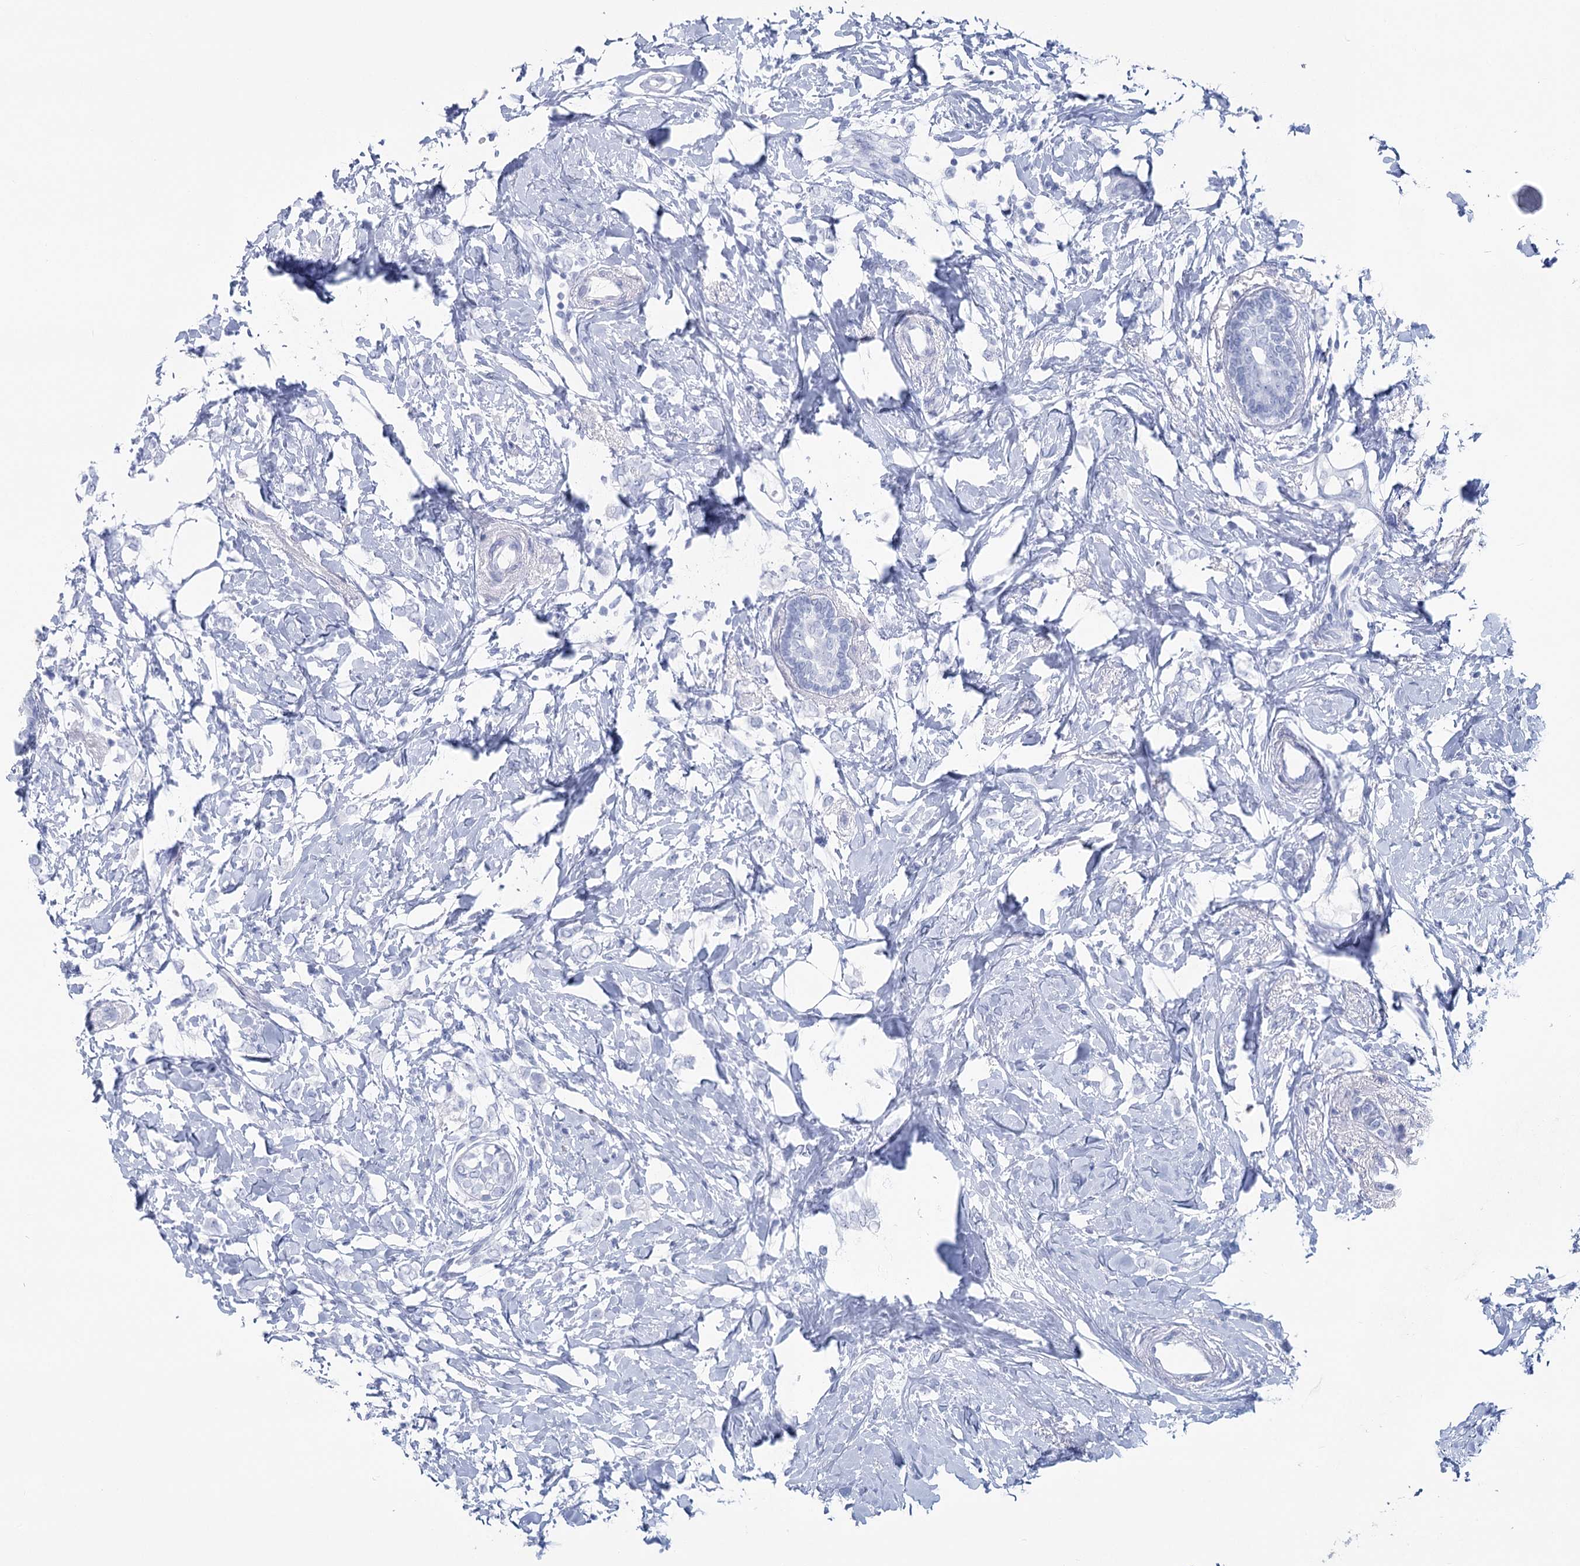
{"staining": {"intensity": "negative", "quantity": "none", "location": "none"}, "tissue": "breast cancer", "cell_type": "Tumor cells", "image_type": "cancer", "snomed": [{"axis": "morphology", "description": "Normal tissue, NOS"}, {"axis": "morphology", "description": "Lobular carcinoma"}, {"axis": "topography", "description": "Breast"}], "caption": "The photomicrograph shows no significant staining in tumor cells of breast cancer (lobular carcinoma). The staining was performed using DAB to visualize the protein expression in brown, while the nuclei were stained in blue with hematoxylin (Magnification: 20x).", "gene": "CCDC88A", "patient": {"sex": "female", "age": 47}}